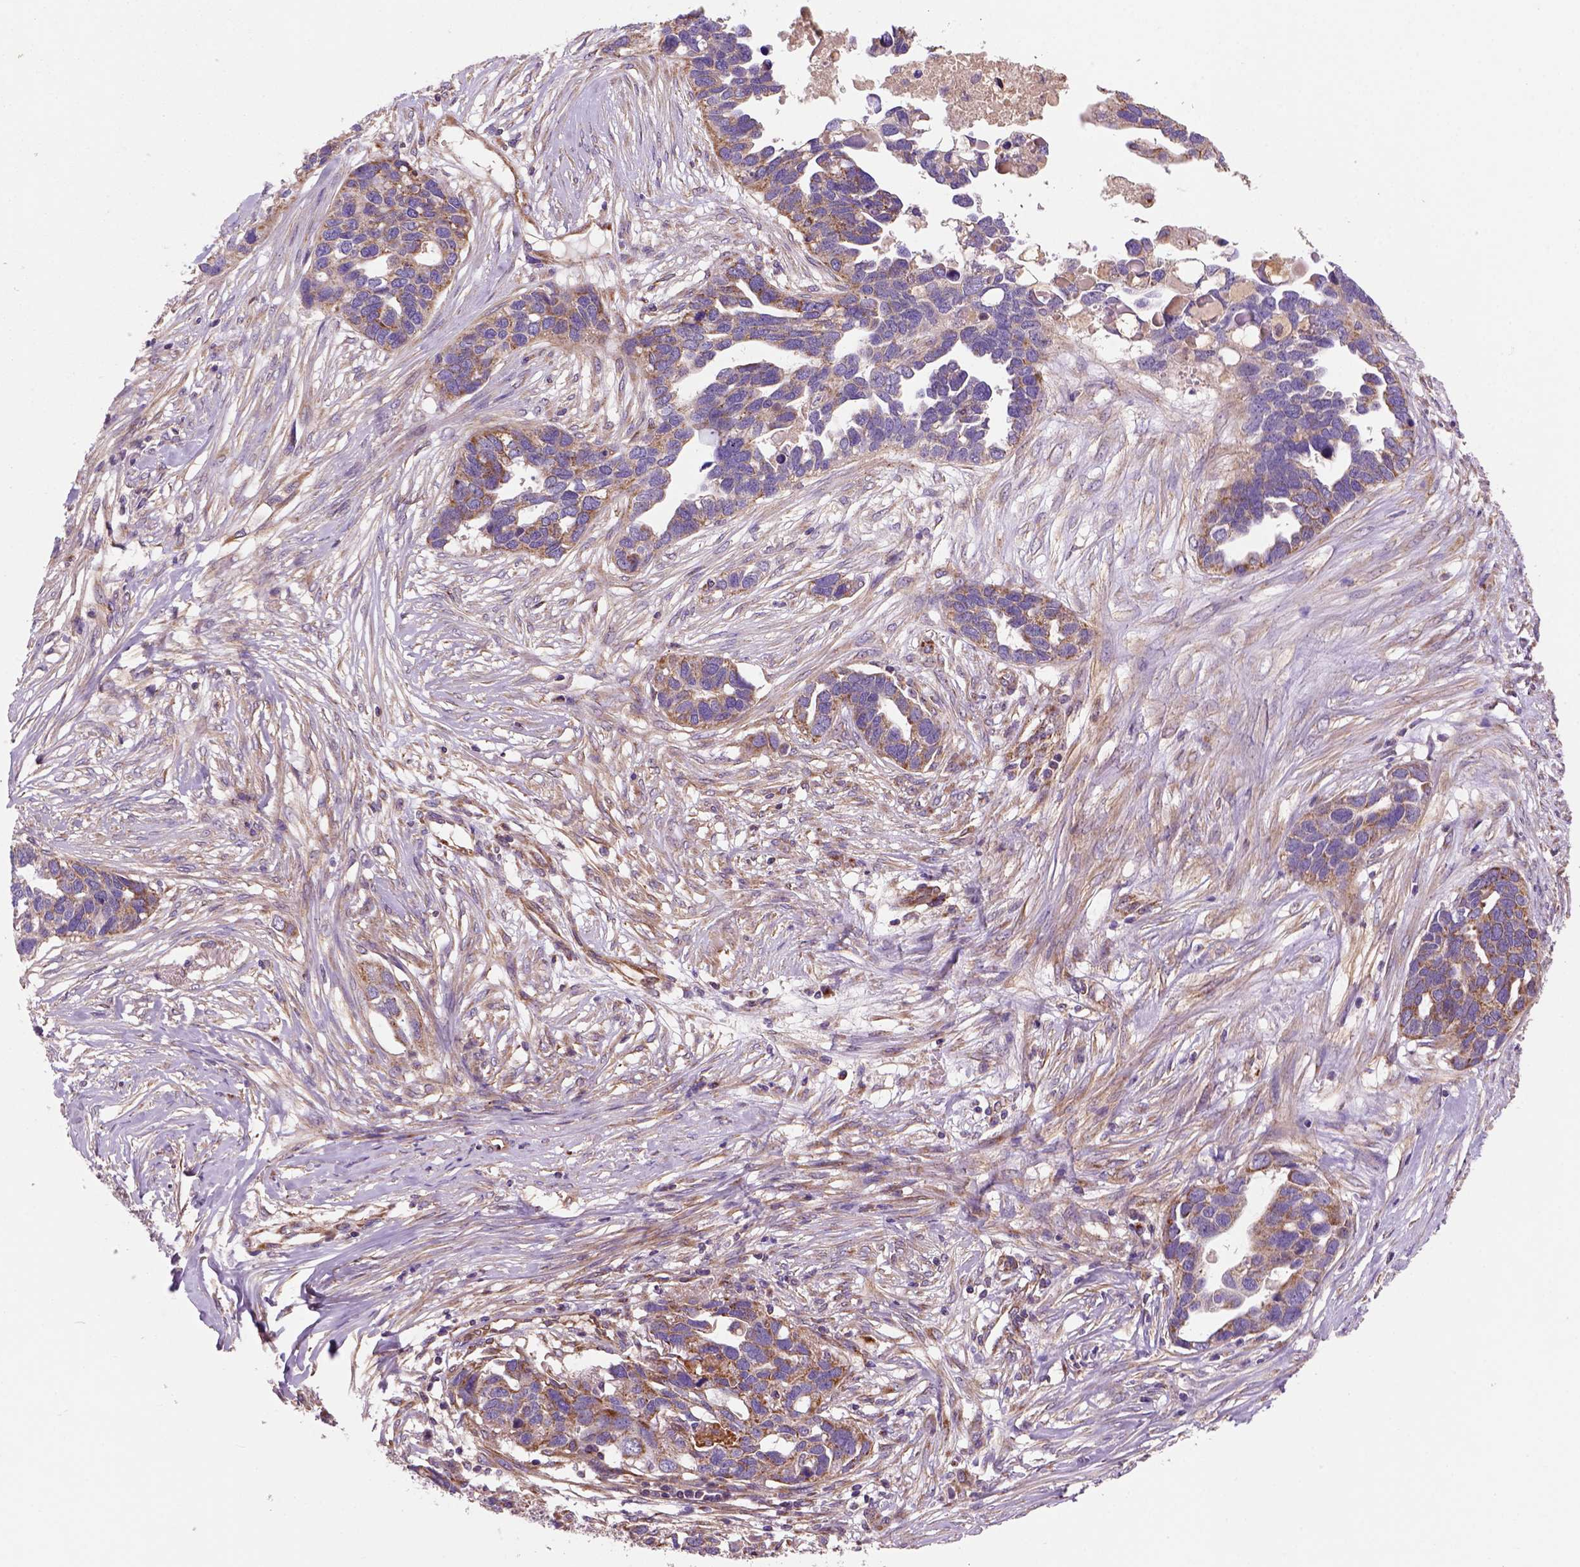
{"staining": {"intensity": "moderate", "quantity": "<25%", "location": "cytoplasmic/membranous"}, "tissue": "ovarian cancer", "cell_type": "Tumor cells", "image_type": "cancer", "snomed": [{"axis": "morphology", "description": "Cystadenocarcinoma, serous, NOS"}, {"axis": "topography", "description": "Ovary"}], "caption": "A high-resolution micrograph shows immunohistochemistry staining of ovarian cancer, which displays moderate cytoplasmic/membranous positivity in about <25% of tumor cells.", "gene": "WARS2", "patient": {"sex": "female", "age": 54}}